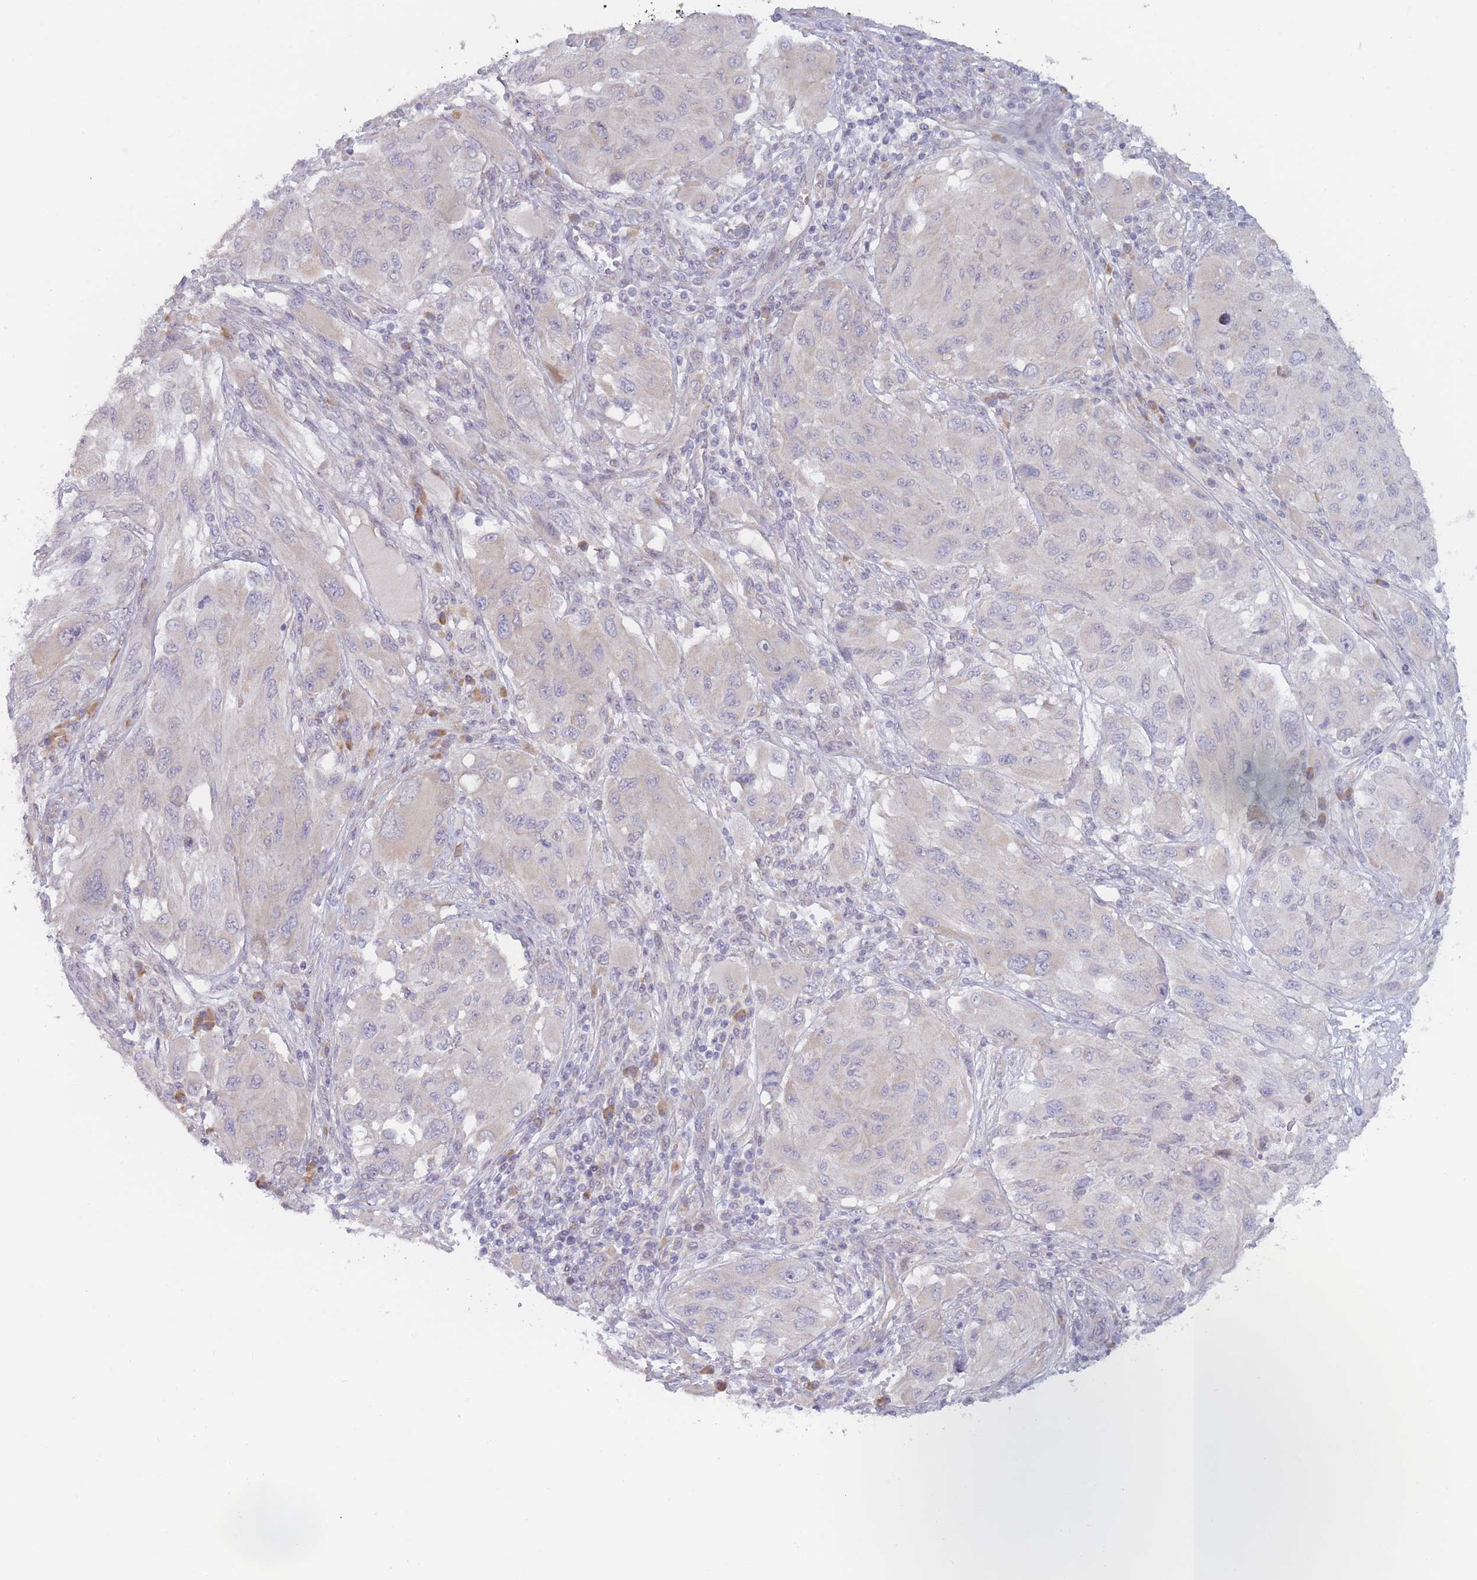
{"staining": {"intensity": "negative", "quantity": "none", "location": "none"}, "tissue": "melanoma", "cell_type": "Tumor cells", "image_type": "cancer", "snomed": [{"axis": "morphology", "description": "Malignant melanoma, NOS"}, {"axis": "topography", "description": "Skin"}], "caption": "DAB (3,3'-diaminobenzidine) immunohistochemical staining of melanoma displays no significant positivity in tumor cells.", "gene": "FAM227B", "patient": {"sex": "female", "age": 91}}